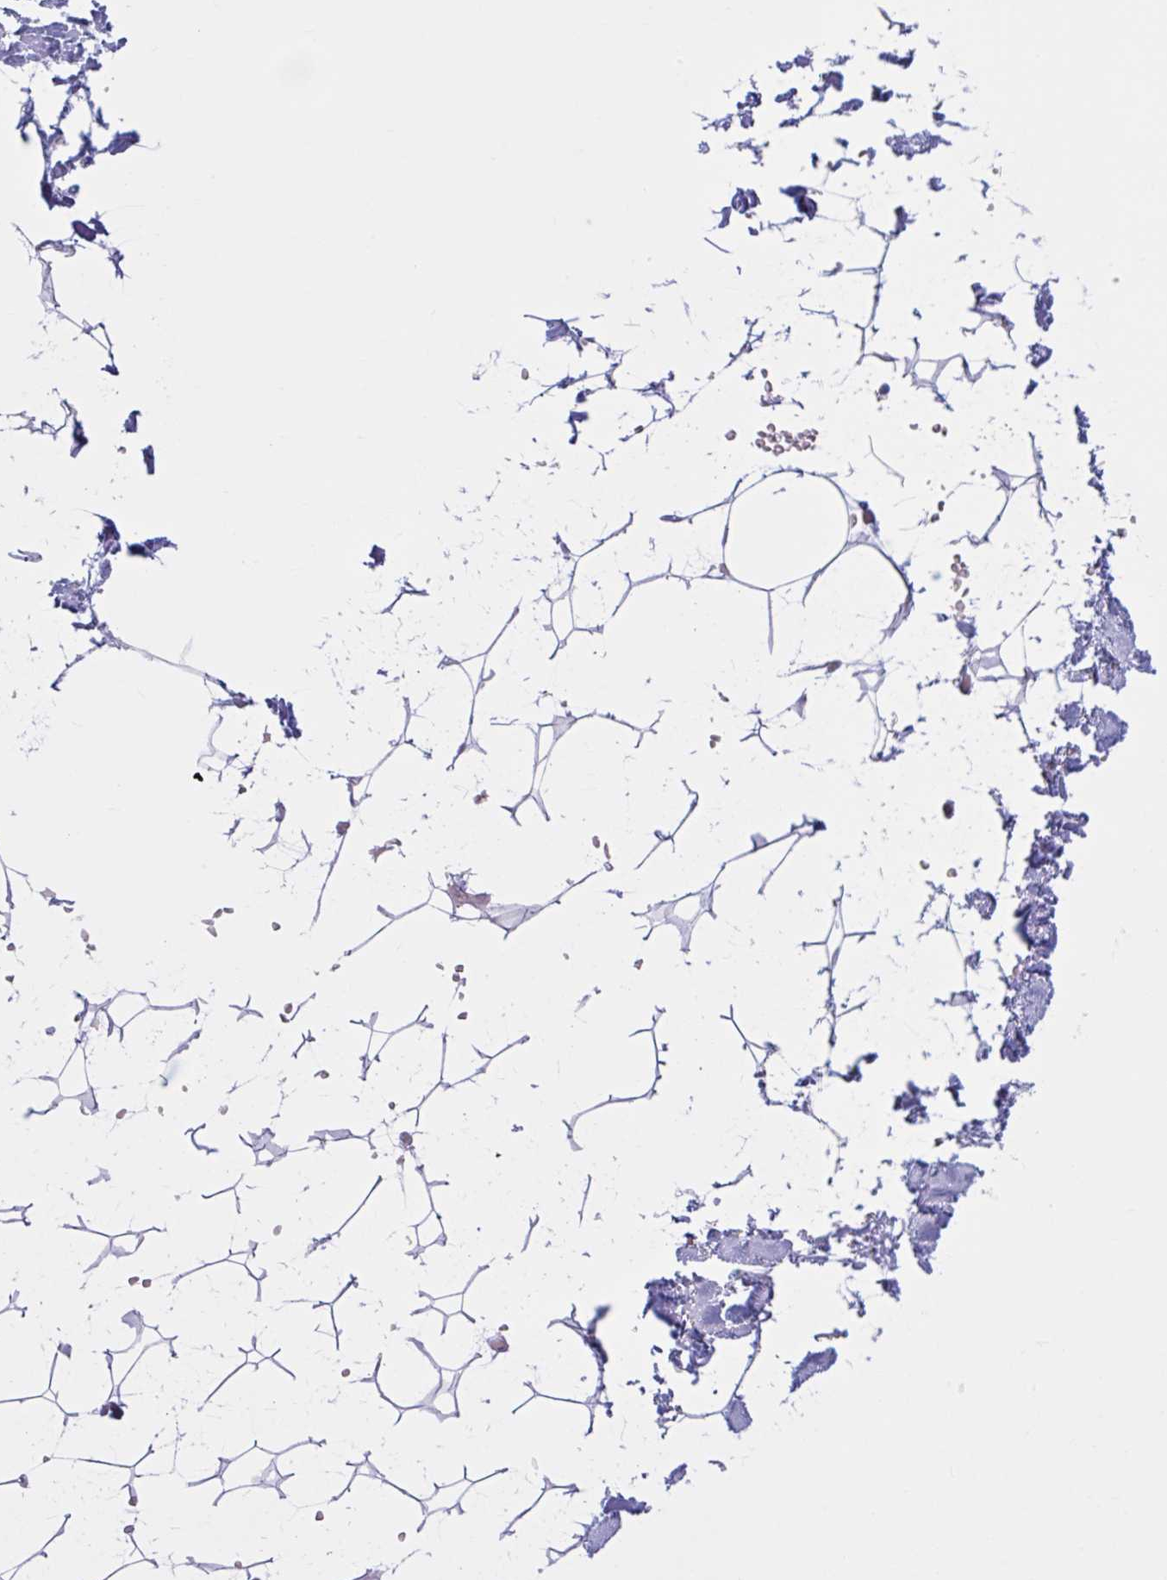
{"staining": {"intensity": "negative", "quantity": "none", "location": "none"}, "tissue": "adipose tissue", "cell_type": "Adipocytes", "image_type": "normal", "snomed": [{"axis": "morphology", "description": "Normal tissue, NOS"}, {"axis": "topography", "description": "Skin"}, {"axis": "topography", "description": "Peripheral nerve tissue"}], "caption": "The image exhibits no staining of adipocytes in benign adipose tissue.", "gene": "CEP120", "patient": {"sex": "female", "age": 56}}